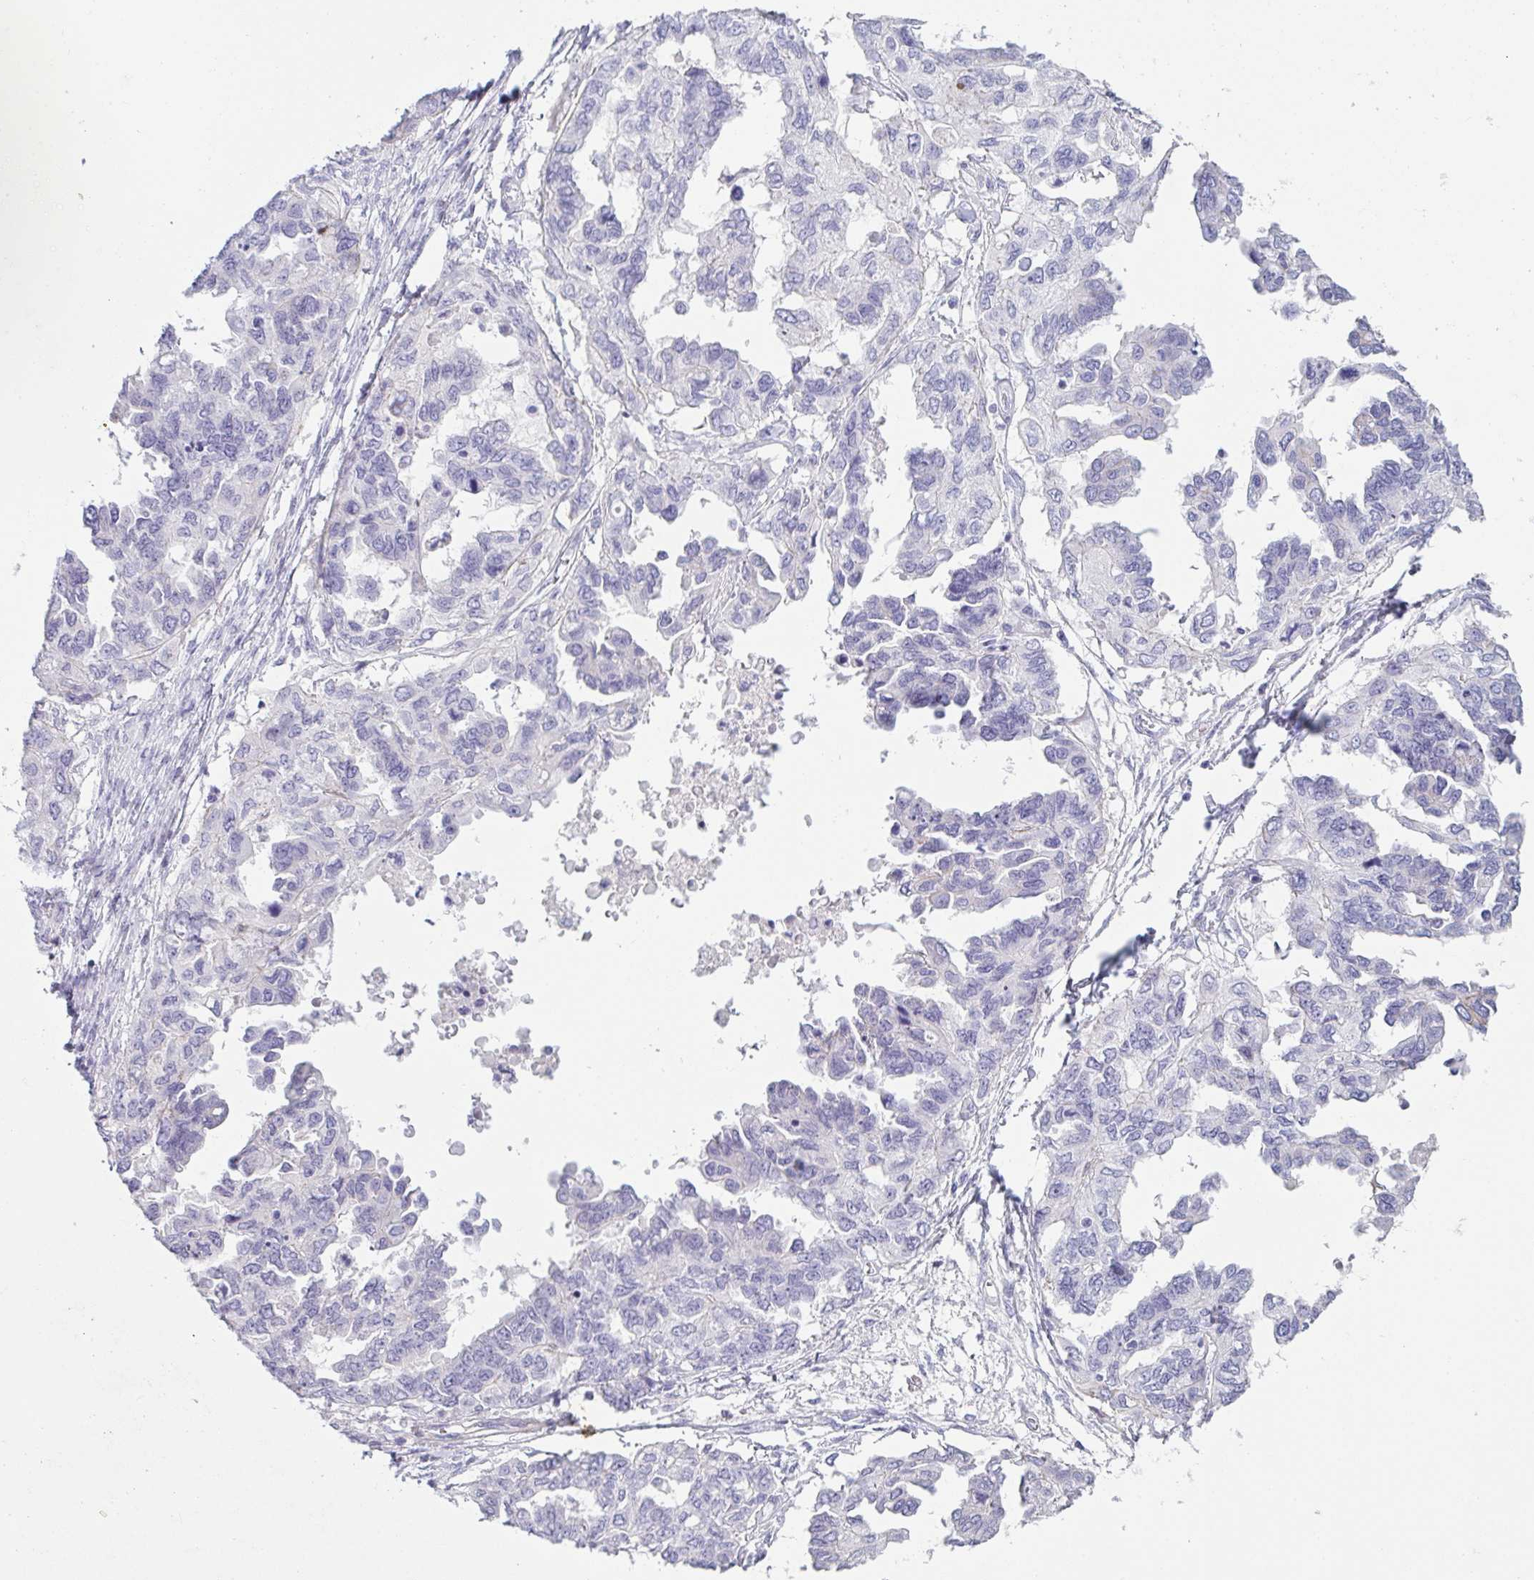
{"staining": {"intensity": "negative", "quantity": "none", "location": "none"}, "tissue": "ovarian cancer", "cell_type": "Tumor cells", "image_type": "cancer", "snomed": [{"axis": "morphology", "description": "Cystadenocarcinoma, serous, NOS"}, {"axis": "topography", "description": "Ovary"}], "caption": "Tumor cells show no significant protein staining in serous cystadenocarcinoma (ovarian).", "gene": "OR5P3", "patient": {"sex": "female", "age": 53}}